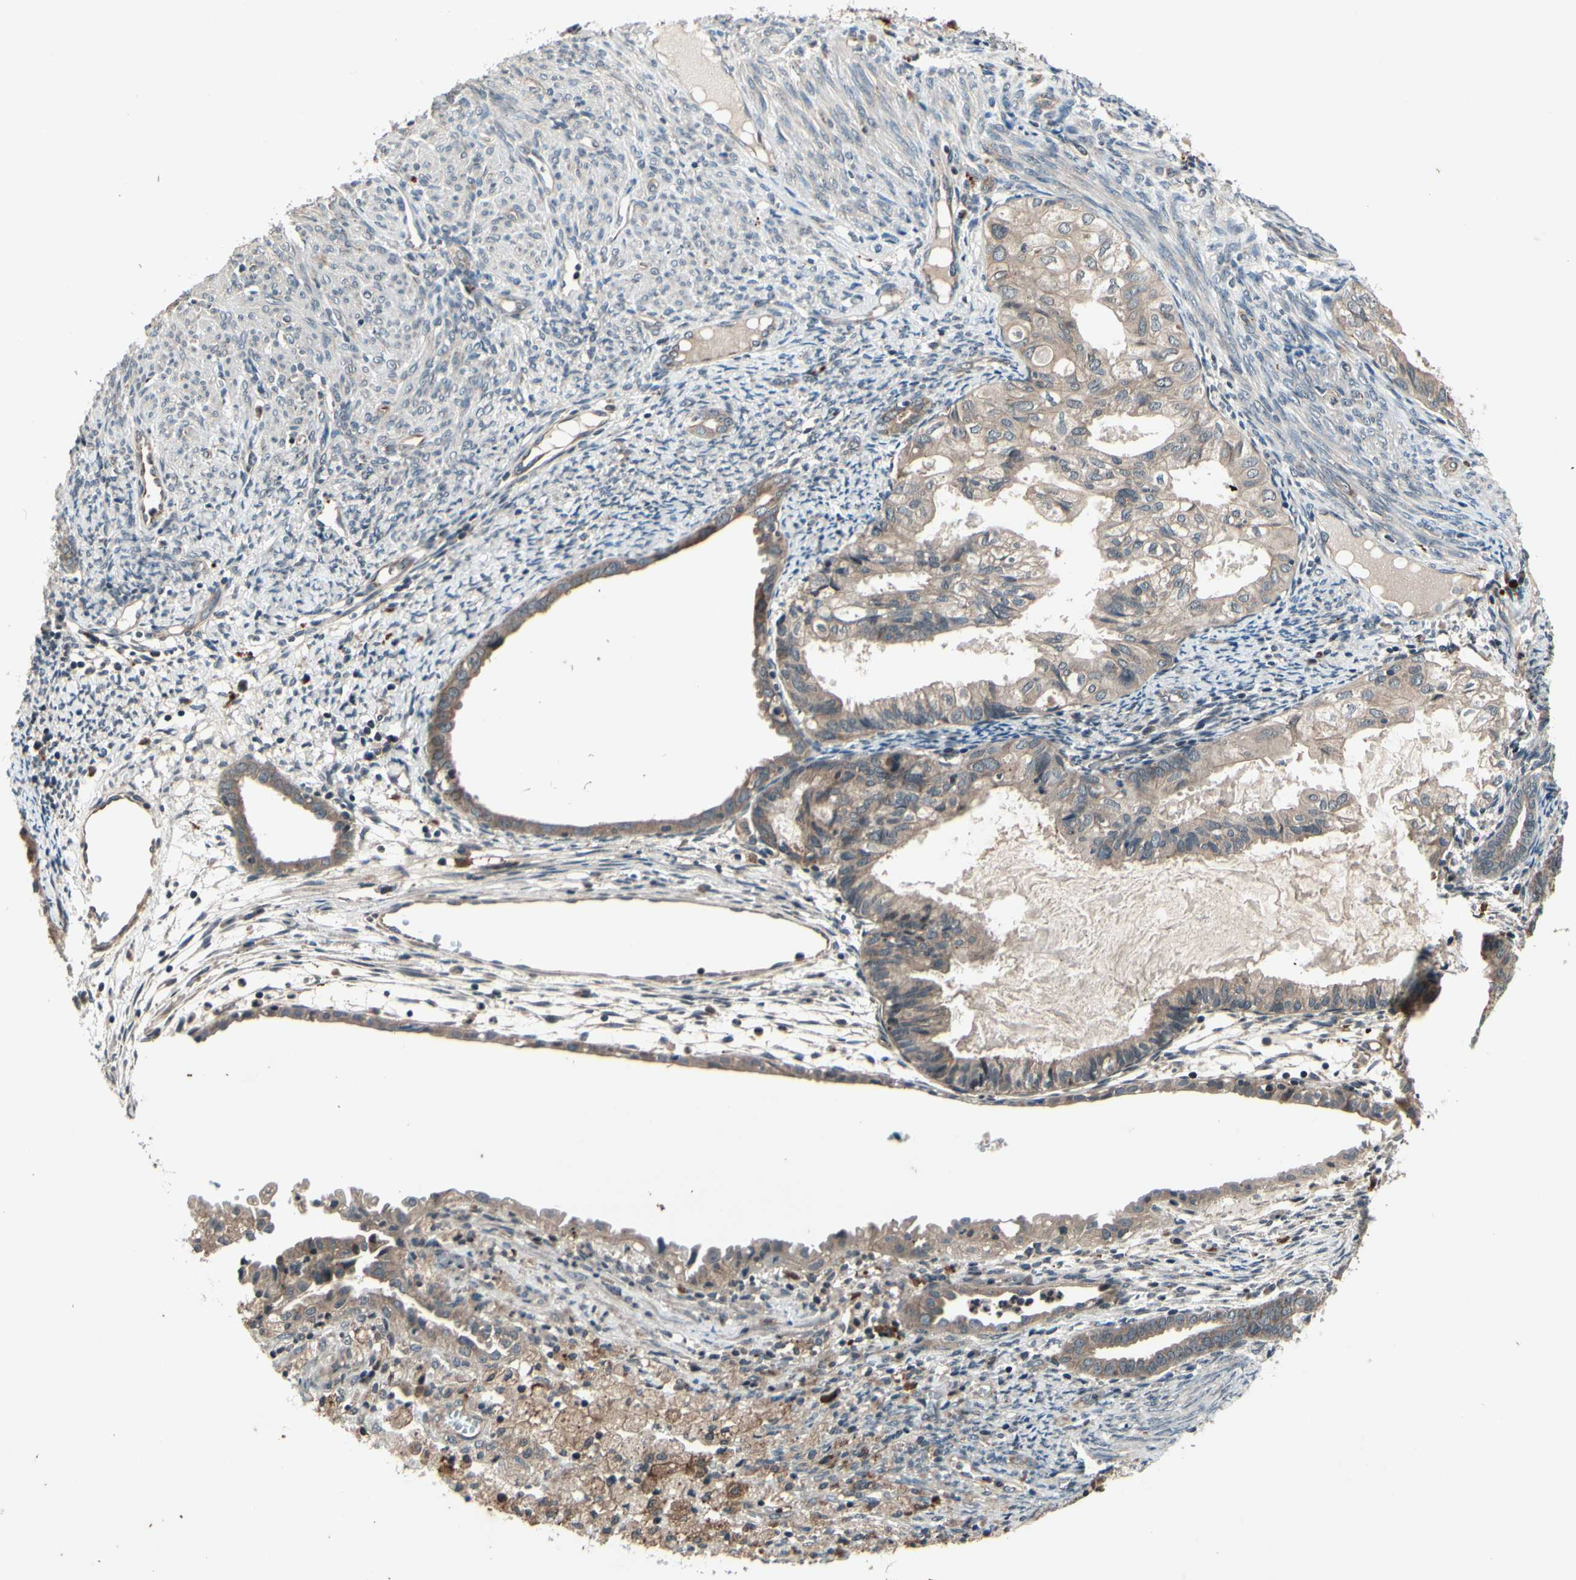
{"staining": {"intensity": "weak", "quantity": ">75%", "location": "cytoplasmic/membranous"}, "tissue": "cervical cancer", "cell_type": "Tumor cells", "image_type": "cancer", "snomed": [{"axis": "morphology", "description": "Normal tissue, NOS"}, {"axis": "morphology", "description": "Adenocarcinoma, NOS"}, {"axis": "topography", "description": "Cervix"}, {"axis": "topography", "description": "Endometrium"}], "caption": "Adenocarcinoma (cervical) stained with a protein marker demonstrates weak staining in tumor cells.", "gene": "MBTPS2", "patient": {"sex": "female", "age": 86}}